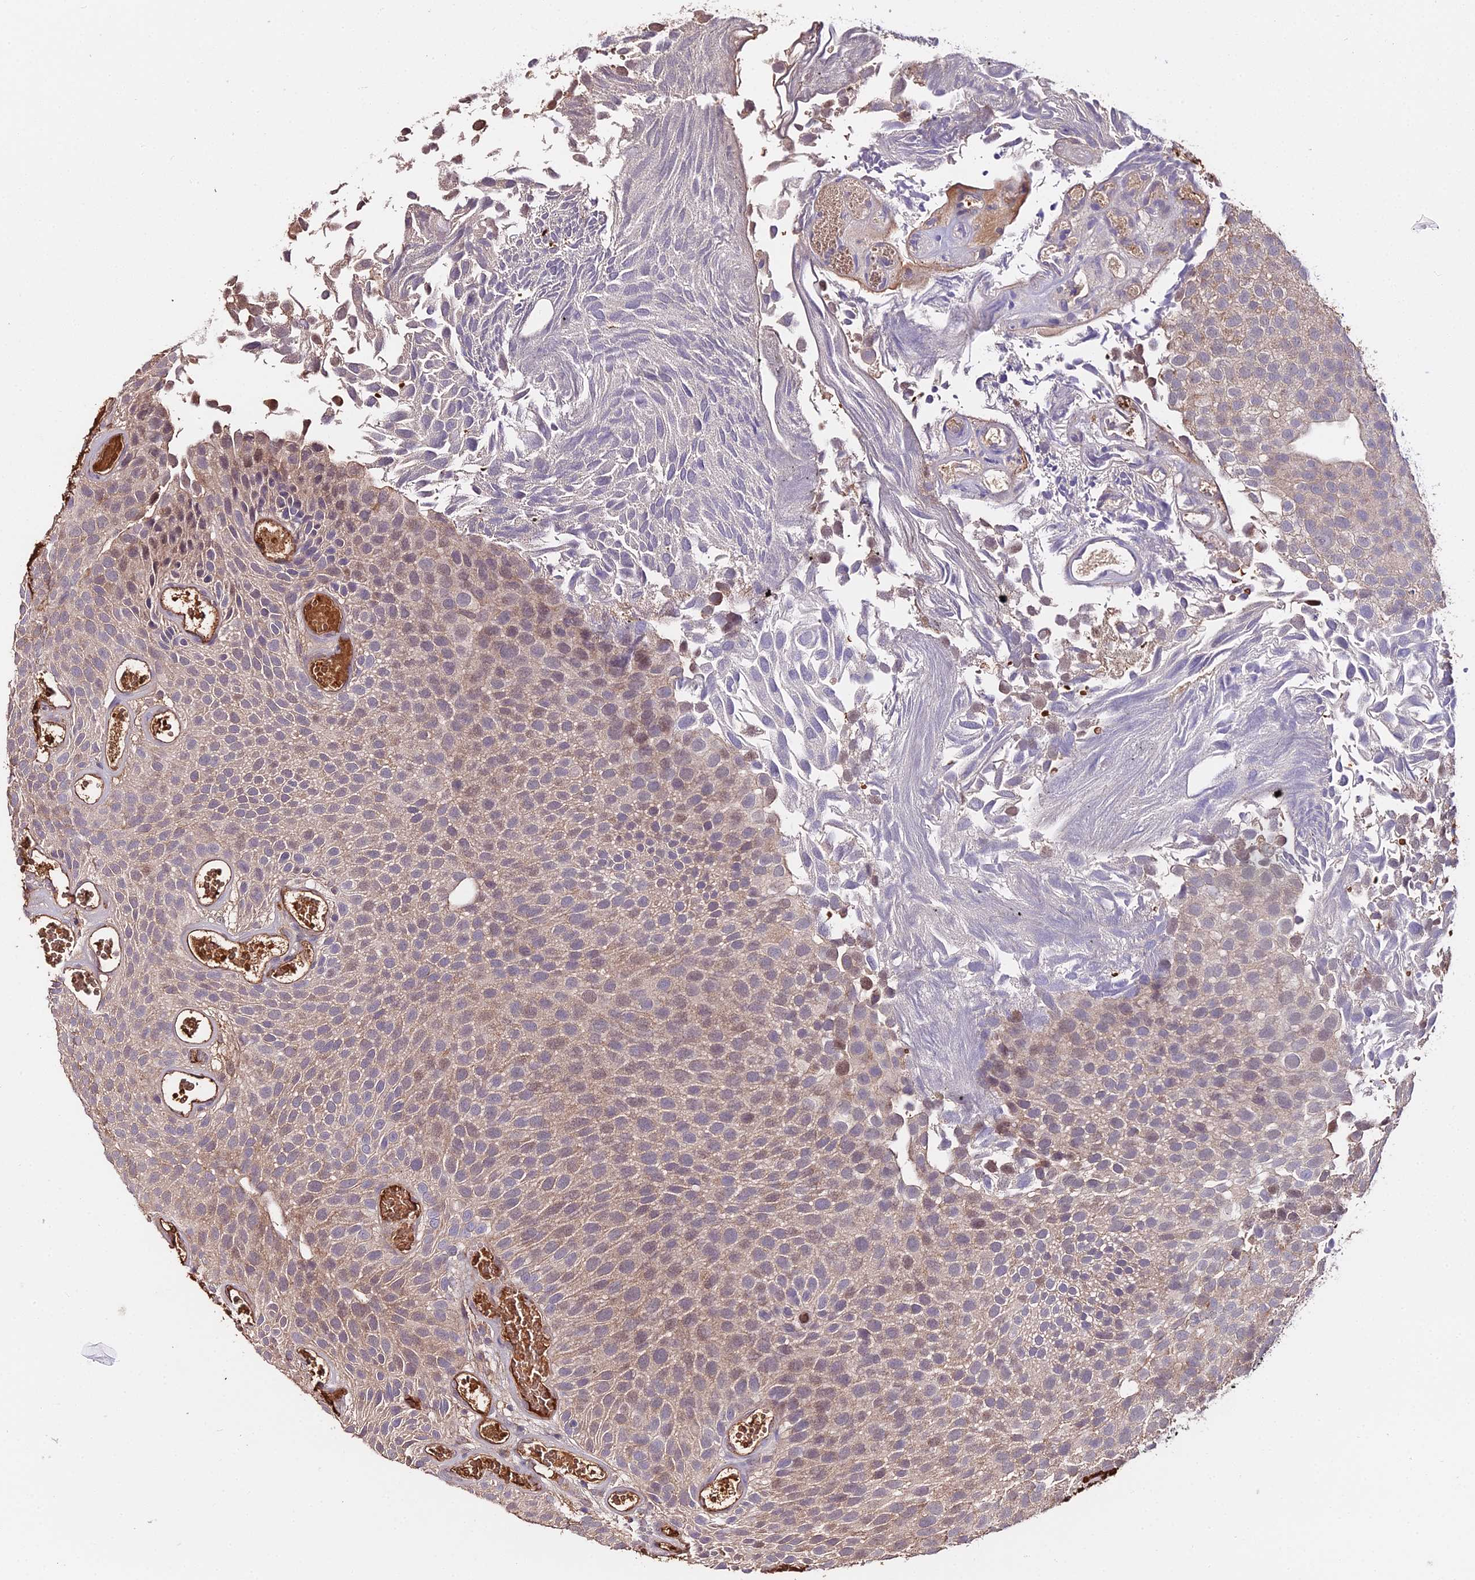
{"staining": {"intensity": "weak", "quantity": ">75%", "location": "cytoplasmic/membranous,nuclear"}, "tissue": "urothelial cancer", "cell_type": "Tumor cells", "image_type": "cancer", "snomed": [{"axis": "morphology", "description": "Urothelial carcinoma, Low grade"}, {"axis": "topography", "description": "Urinary bladder"}], "caption": "Immunohistochemistry of human urothelial cancer reveals low levels of weak cytoplasmic/membranous and nuclear positivity in approximately >75% of tumor cells.", "gene": "ZDBF2", "patient": {"sex": "male", "age": 89}}